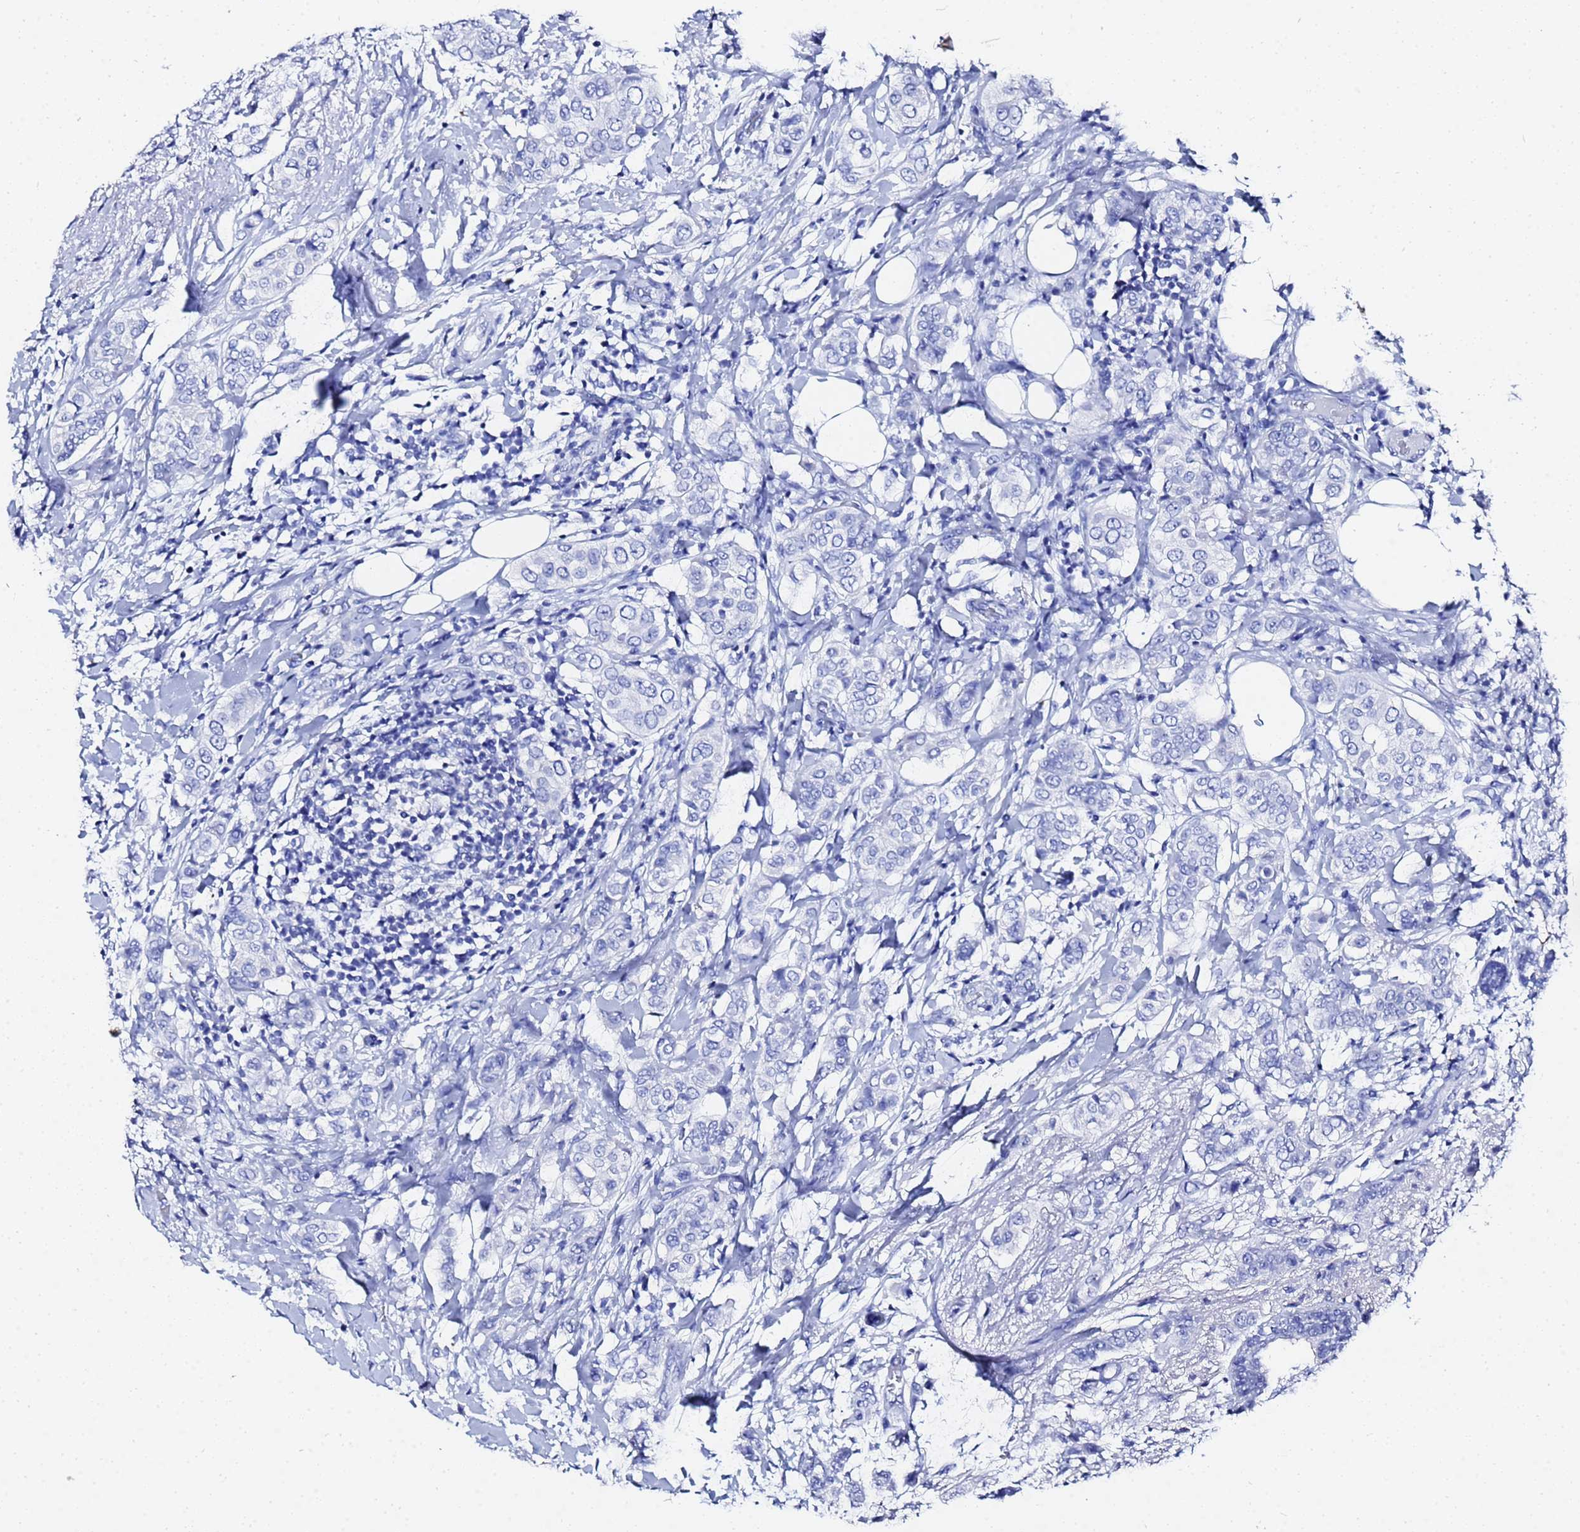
{"staining": {"intensity": "negative", "quantity": "none", "location": "none"}, "tissue": "breast cancer", "cell_type": "Tumor cells", "image_type": "cancer", "snomed": [{"axis": "morphology", "description": "Lobular carcinoma"}, {"axis": "topography", "description": "Breast"}], "caption": "The histopathology image reveals no staining of tumor cells in lobular carcinoma (breast).", "gene": "GGT1", "patient": {"sex": "female", "age": 51}}